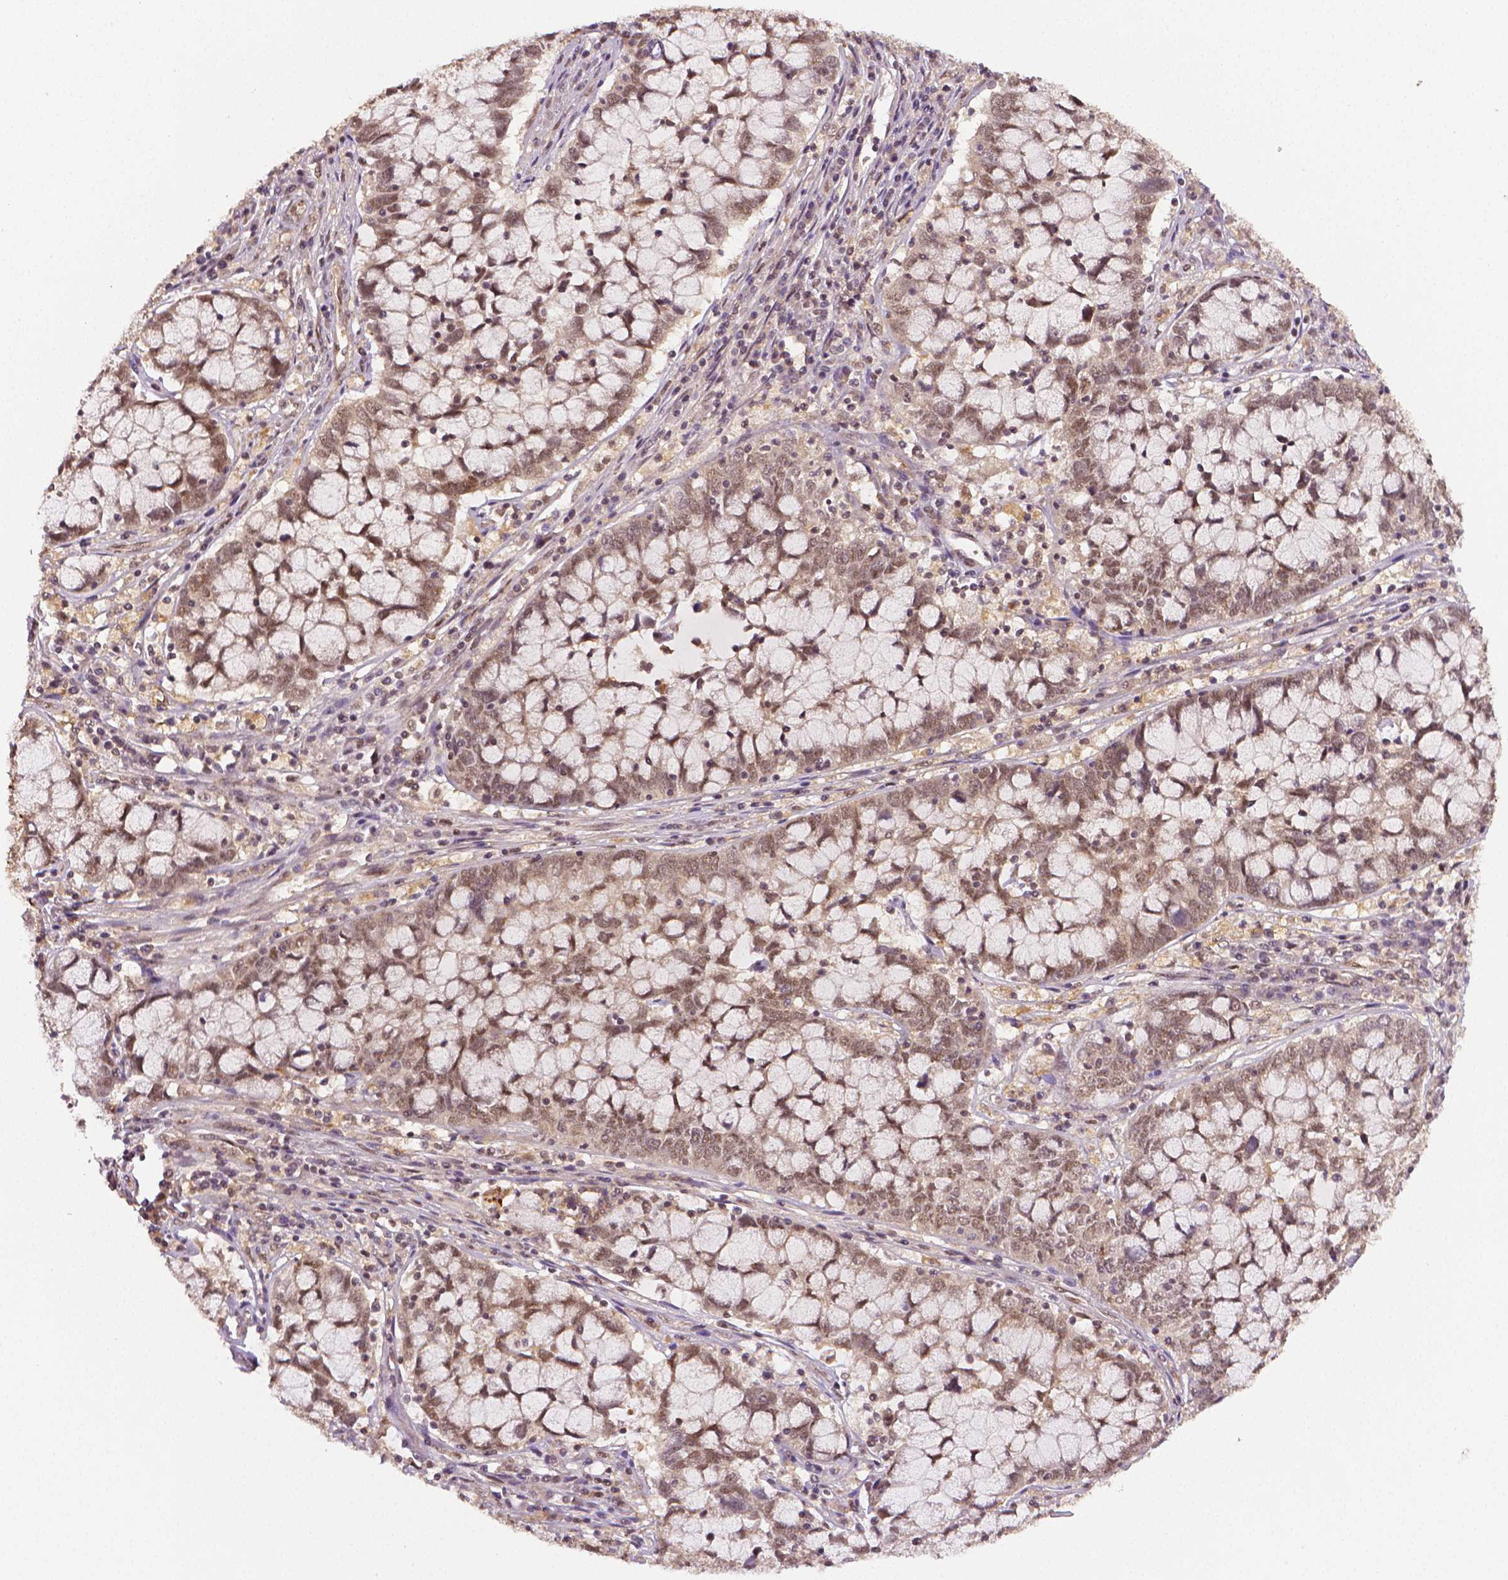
{"staining": {"intensity": "moderate", "quantity": ">75%", "location": "cytoplasmic/membranous,nuclear"}, "tissue": "cervical cancer", "cell_type": "Tumor cells", "image_type": "cancer", "snomed": [{"axis": "morphology", "description": "Adenocarcinoma, NOS"}, {"axis": "topography", "description": "Cervix"}], "caption": "This histopathology image shows cervical adenocarcinoma stained with immunohistochemistry to label a protein in brown. The cytoplasmic/membranous and nuclear of tumor cells show moderate positivity for the protein. Nuclei are counter-stained blue.", "gene": "STAT3", "patient": {"sex": "female", "age": 40}}